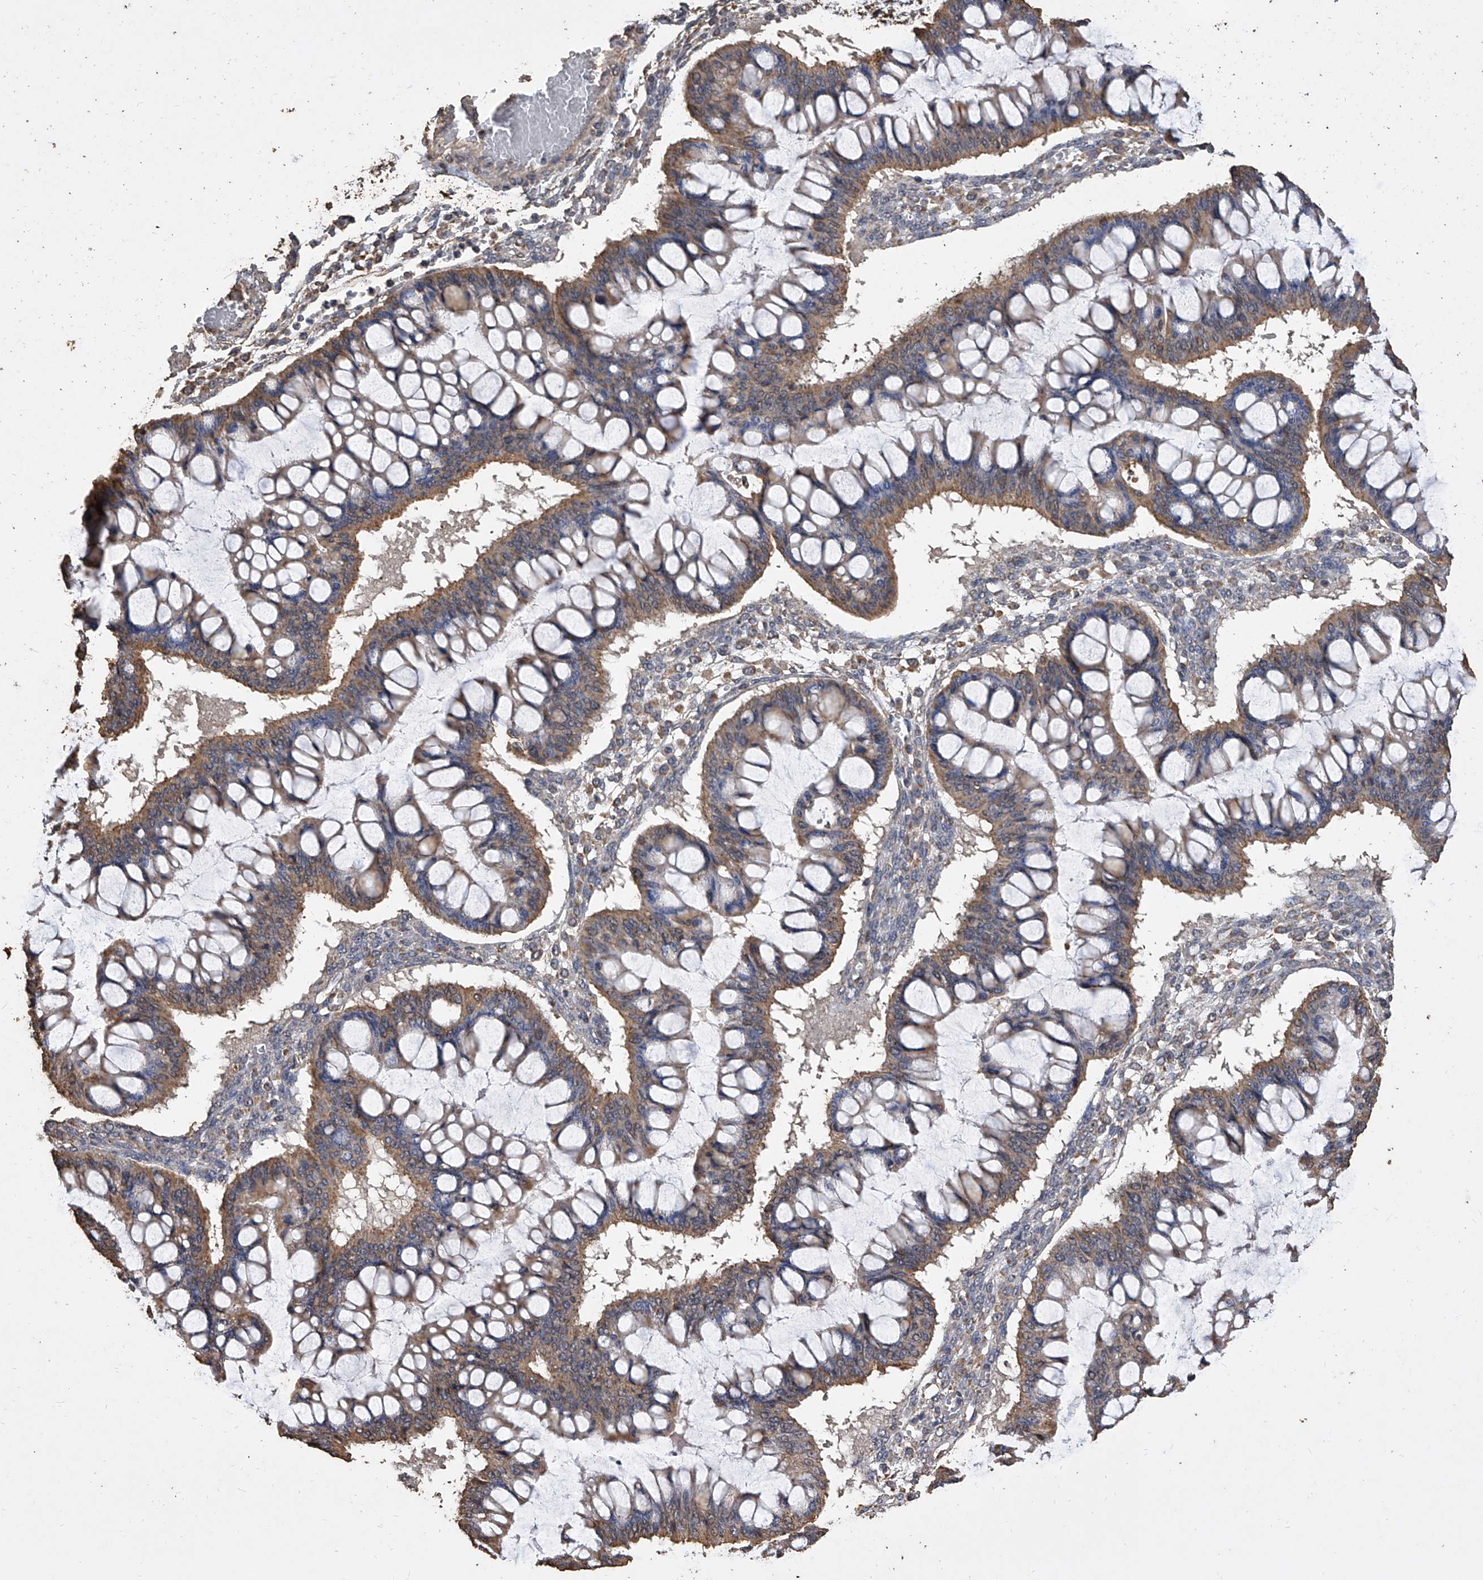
{"staining": {"intensity": "moderate", "quantity": ">75%", "location": "cytoplasmic/membranous"}, "tissue": "ovarian cancer", "cell_type": "Tumor cells", "image_type": "cancer", "snomed": [{"axis": "morphology", "description": "Cystadenocarcinoma, mucinous, NOS"}, {"axis": "topography", "description": "Ovary"}], "caption": "Mucinous cystadenocarcinoma (ovarian) was stained to show a protein in brown. There is medium levels of moderate cytoplasmic/membranous expression in approximately >75% of tumor cells.", "gene": "MRPL28", "patient": {"sex": "female", "age": 73}}